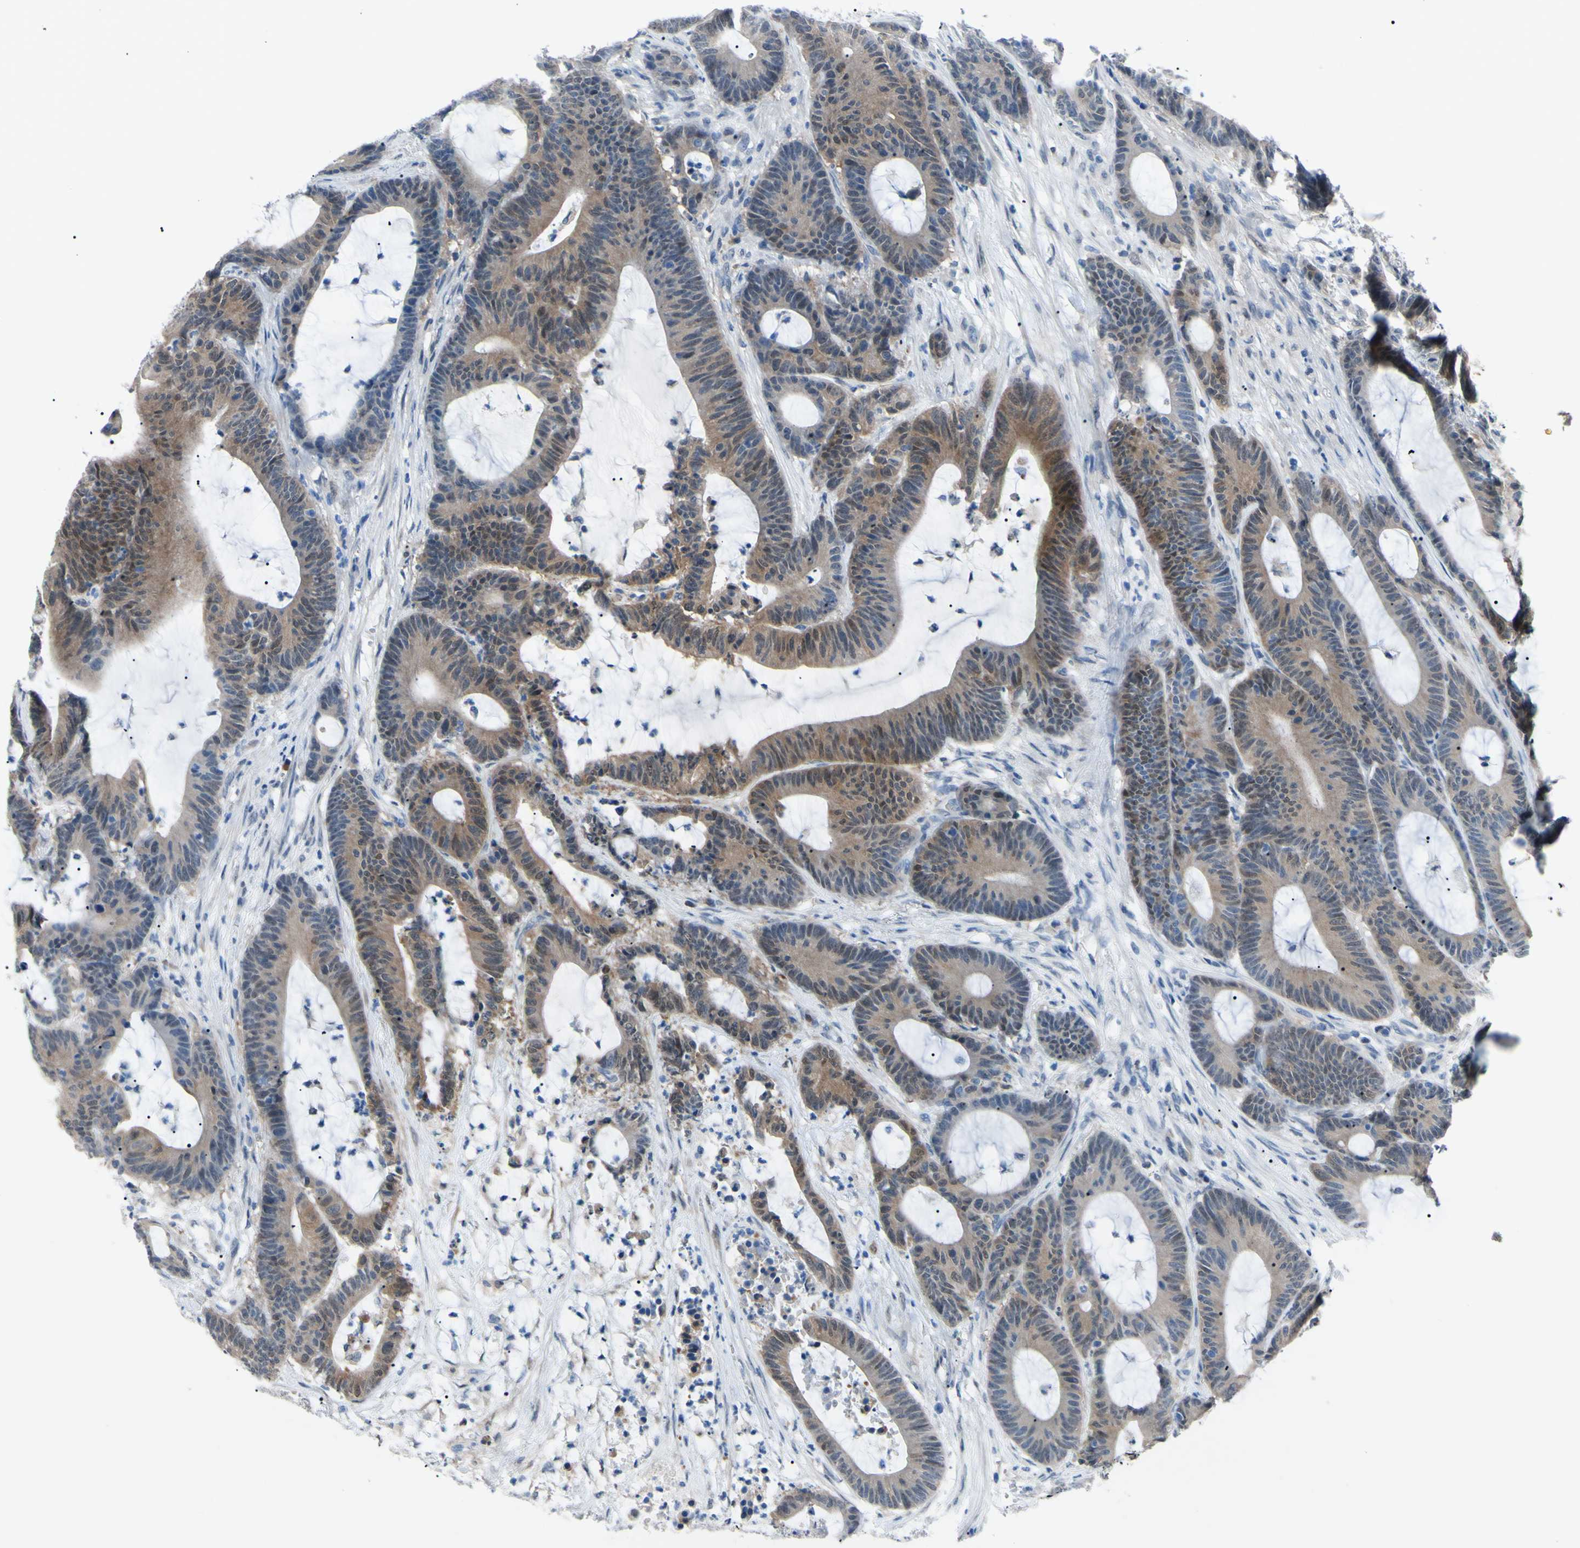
{"staining": {"intensity": "weak", "quantity": ">75%", "location": "cytoplasmic/membranous"}, "tissue": "colorectal cancer", "cell_type": "Tumor cells", "image_type": "cancer", "snomed": [{"axis": "morphology", "description": "Adenocarcinoma, NOS"}, {"axis": "topography", "description": "Colon"}], "caption": "Colorectal adenocarcinoma stained for a protein displays weak cytoplasmic/membranous positivity in tumor cells.", "gene": "NOL3", "patient": {"sex": "female", "age": 84}}